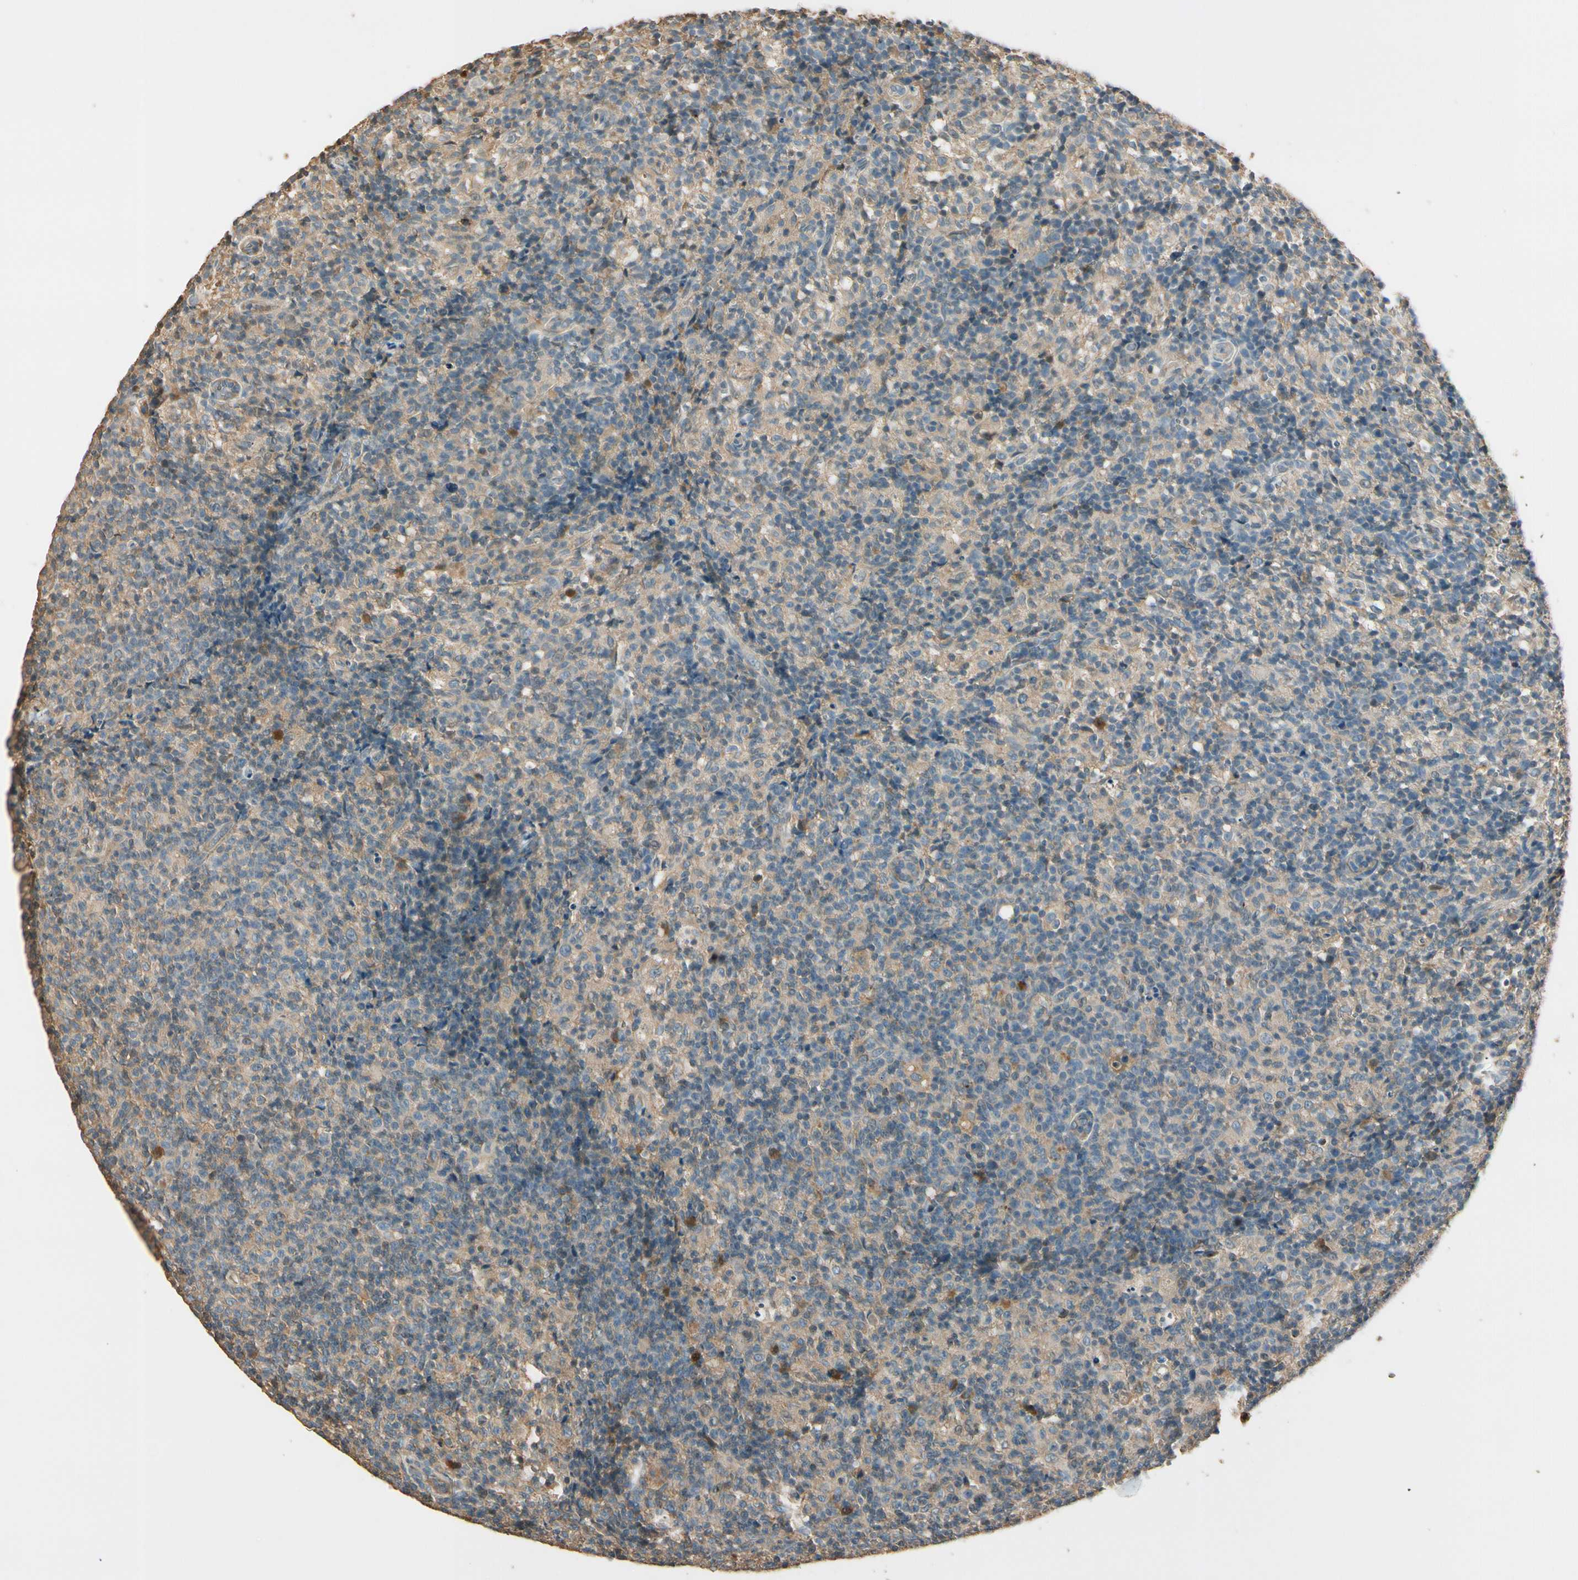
{"staining": {"intensity": "weak", "quantity": ">75%", "location": "cytoplasmic/membranous"}, "tissue": "lymph node", "cell_type": "Germinal center cells", "image_type": "normal", "snomed": [{"axis": "morphology", "description": "Normal tissue, NOS"}, {"axis": "morphology", "description": "Inflammation, NOS"}, {"axis": "topography", "description": "Lymph node"}], "caption": "IHC histopathology image of benign lymph node stained for a protein (brown), which exhibits low levels of weak cytoplasmic/membranous staining in approximately >75% of germinal center cells.", "gene": "PLXNA1", "patient": {"sex": "male", "age": 55}}